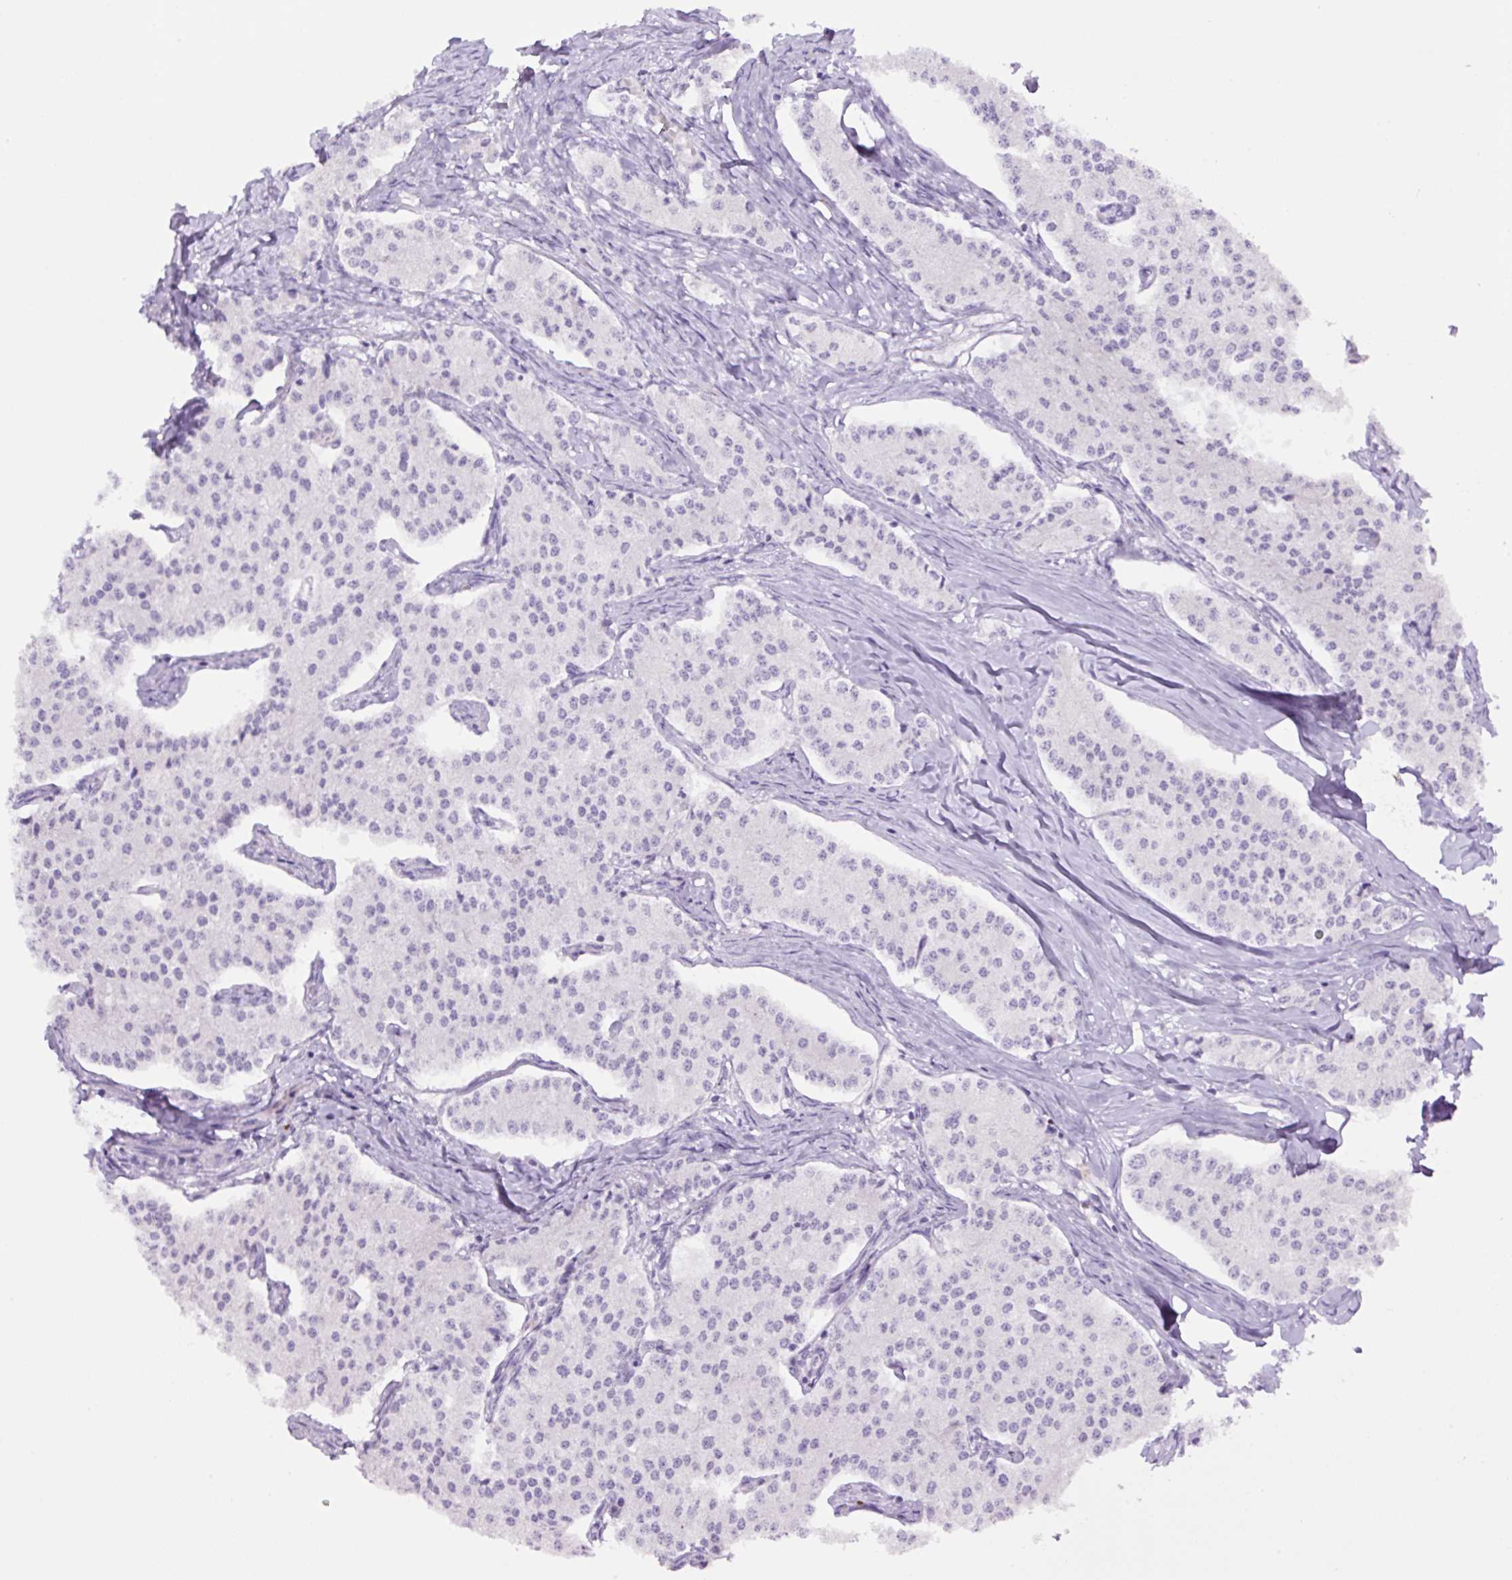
{"staining": {"intensity": "negative", "quantity": "none", "location": "none"}, "tissue": "carcinoid", "cell_type": "Tumor cells", "image_type": "cancer", "snomed": [{"axis": "morphology", "description": "Carcinoid, malignant, NOS"}, {"axis": "topography", "description": "Colon"}], "caption": "Human carcinoid stained for a protein using IHC shows no expression in tumor cells.", "gene": "MFSD3", "patient": {"sex": "female", "age": 52}}